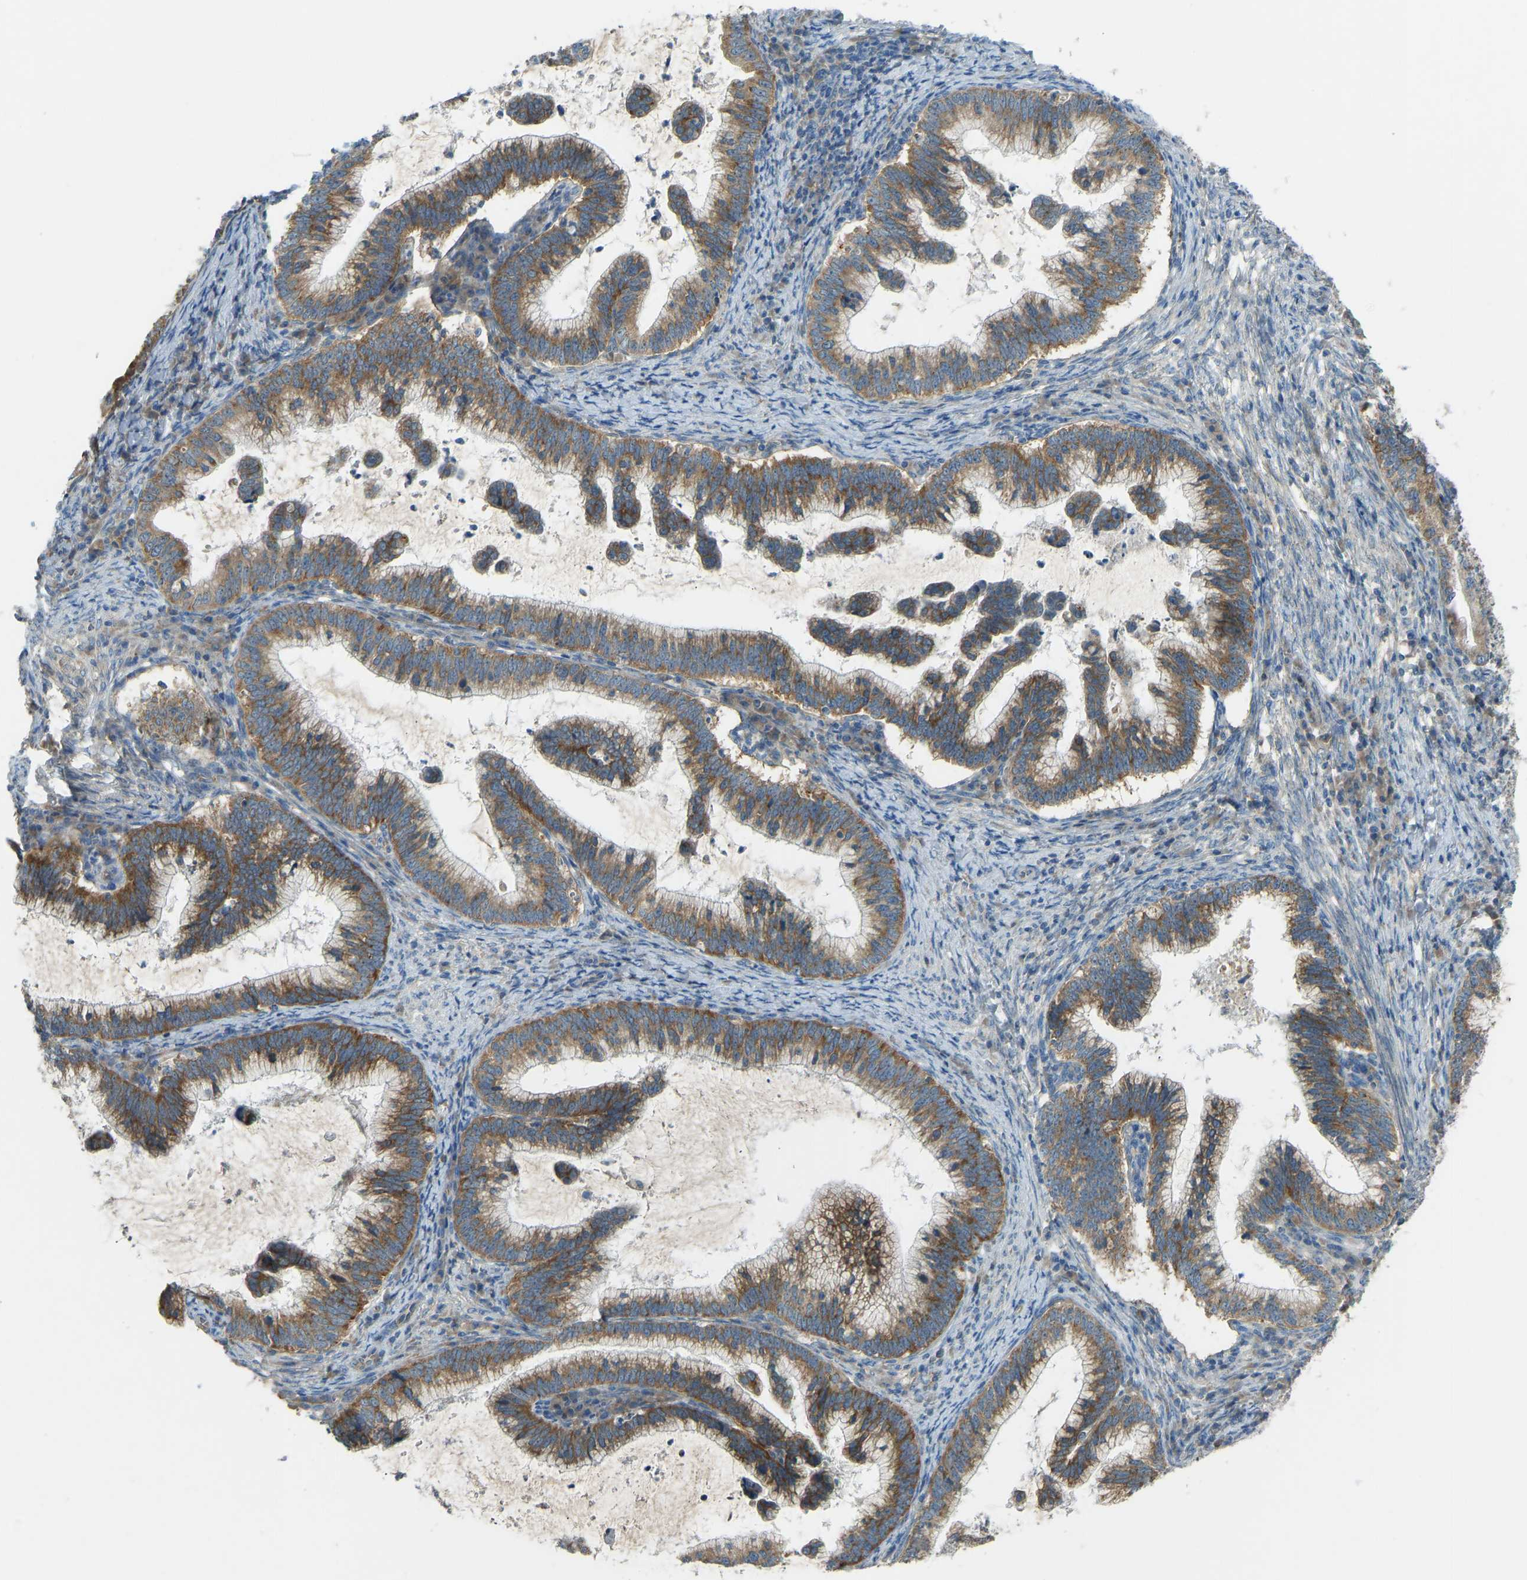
{"staining": {"intensity": "moderate", "quantity": ">75%", "location": "cytoplasmic/membranous"}, "tissue": "cervical cancer", "cell_type": "Tumor cells", "image_type": "cancer", "snomed": [{"axis": "morphology", "description": "Adenocarcinoma, NOS"}, {"axis": "topography", "description": "Cervix"}], "caption": "Protein positivity by immunohistochemistry (IHC) demonstrates moderate cytoplasmic/membranous staining in approximately >75% of tumor cells in cervical cancer (adenocarcinoma).", "gene": "STAU2", "patient": {"sex": "female", "age": 36}}